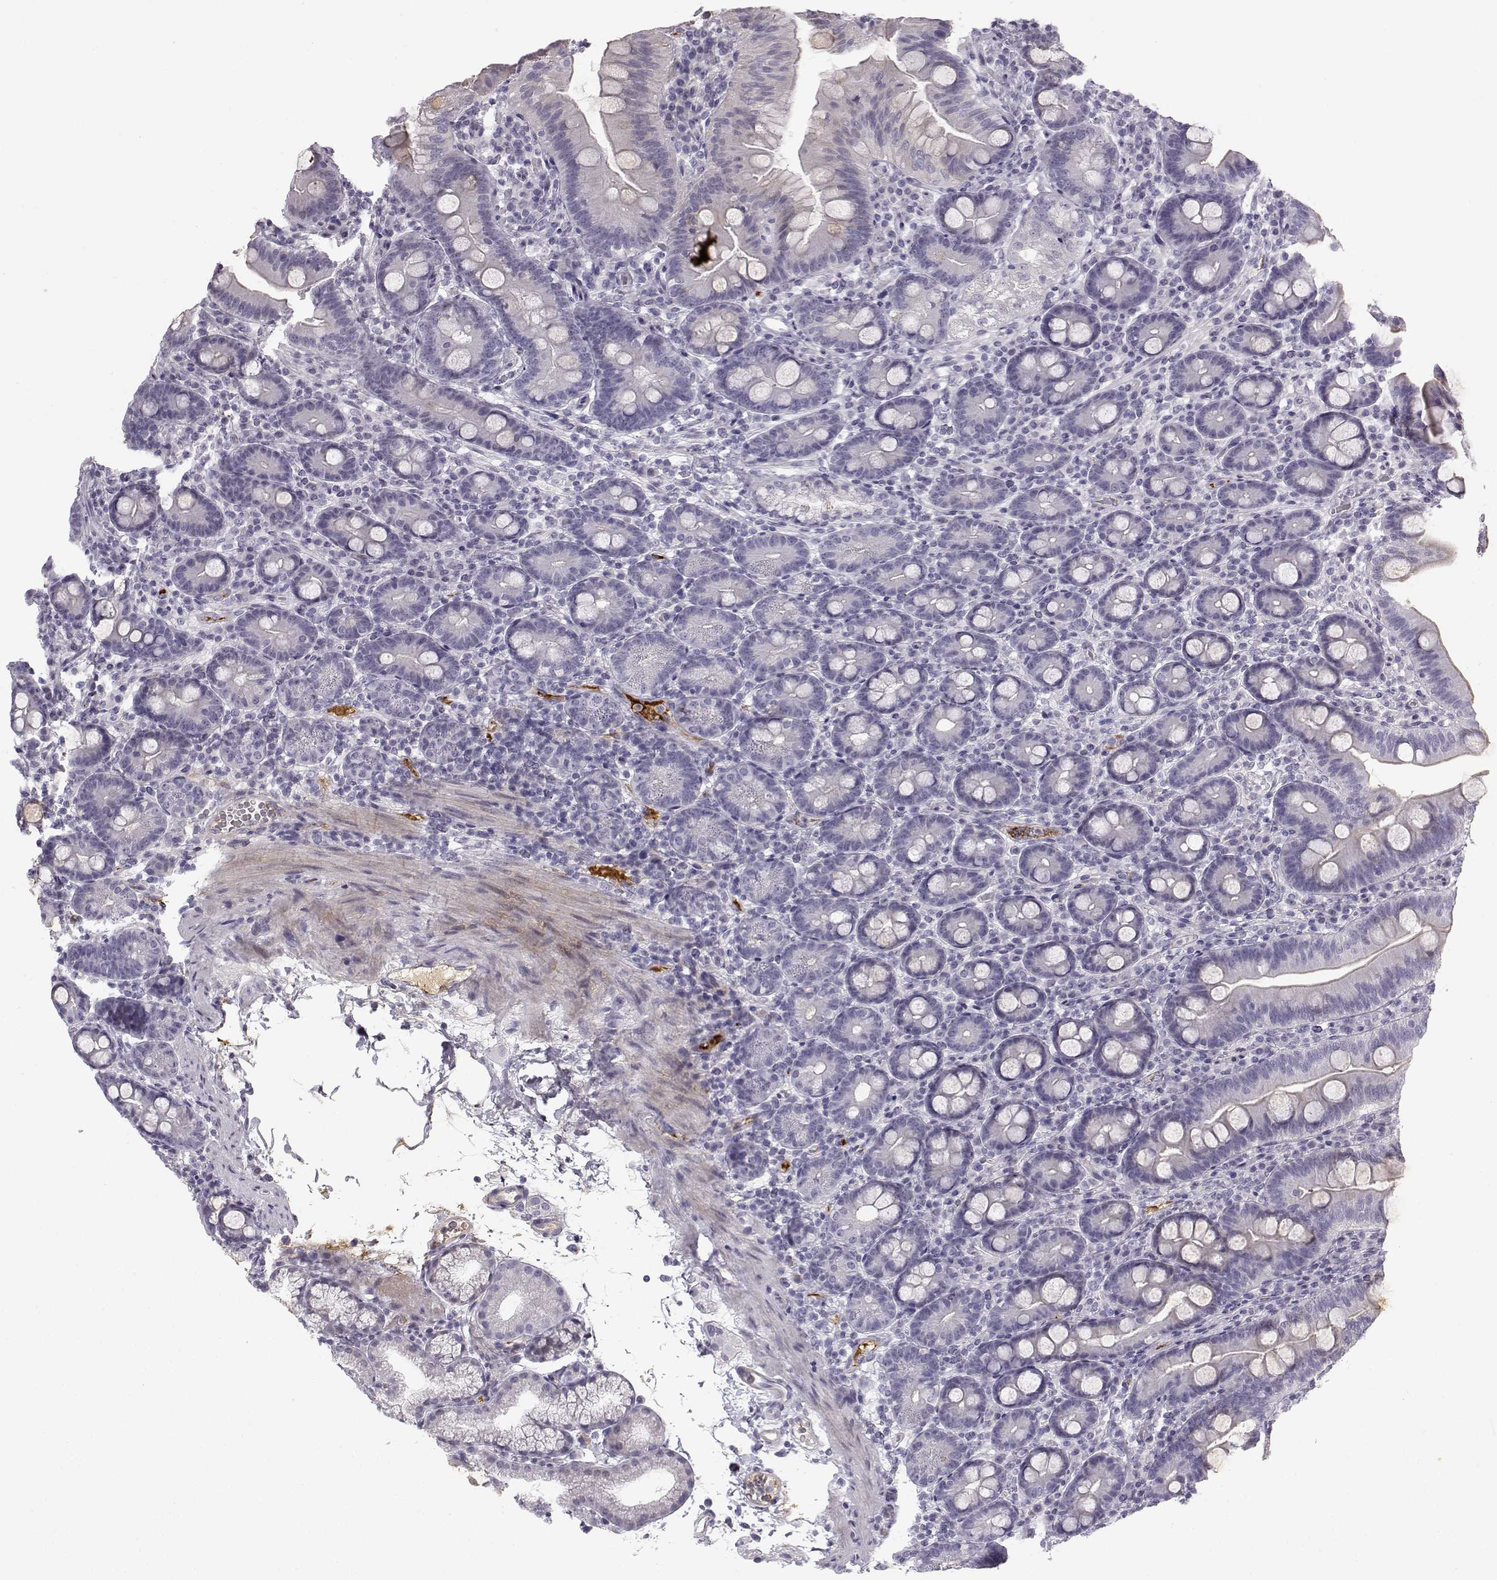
{"staining": {"intensity": "negative", "quantity": "none", "location": "none"}, "tissue": "duodenum", "cell_type": "Glandular cells", "image_type": "normal", "snomed": [{"axis": "morphology", "description": "Normal tissue, NOS"}, {"axis": "topography", "description": "Duodenum"}], "caption": "High magnification brightfield microscopy of normal duodenum stained with DAB (brown) and counterstained with hematoxylin (blue): glandular cells show no significant staining. (DAB (3,3'-diaminobenzidine) IHC, high magnification).", "gene": "PABPC1L2A", "patient": {"sex": "male", "age": 59}}